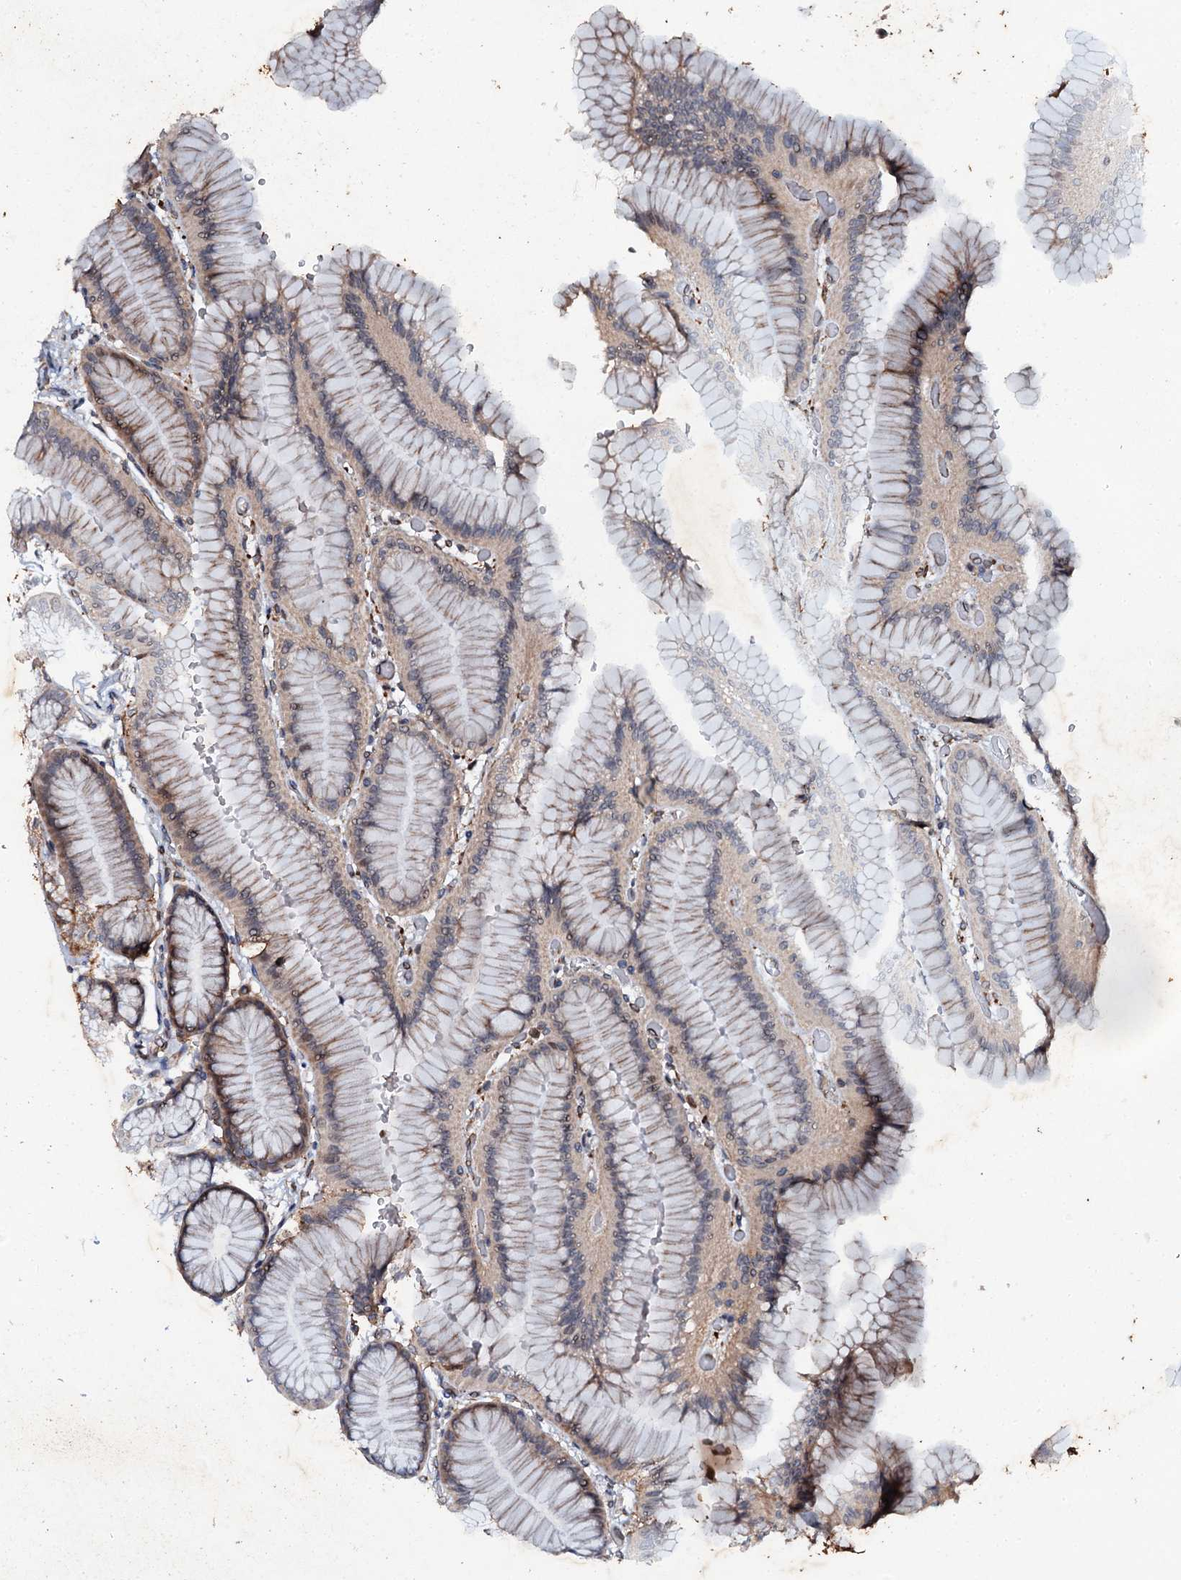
{"staining": {"intensity": "strong", "quantity": "25%-75%", "location": "cytoplasmic/membranous"}, "tissue": "stomach", "cell_type": "Glandular cells", "image_type": "normal", "snomed": [{"axis": "morphology", "description": "Normal tissue, NOS"}, {"axis": "morphology", "description": "Adenocarcinoma, NOS"}, {"axis": "morphology", "description": "Adenocarcinoma, High grade"}, {"axis": "topography", "description": "Stomach, upper"}, {"axis": "topography", "description": "Stomach"}], "caption": "Glandular cells demonstrate high levels of strong cytoplasmic/membranous positivity in about 25%-75% of cells in unremarkable stomach.", "gene": "ADAMTS10", "patient": {"sex": "female", "age": 65}}